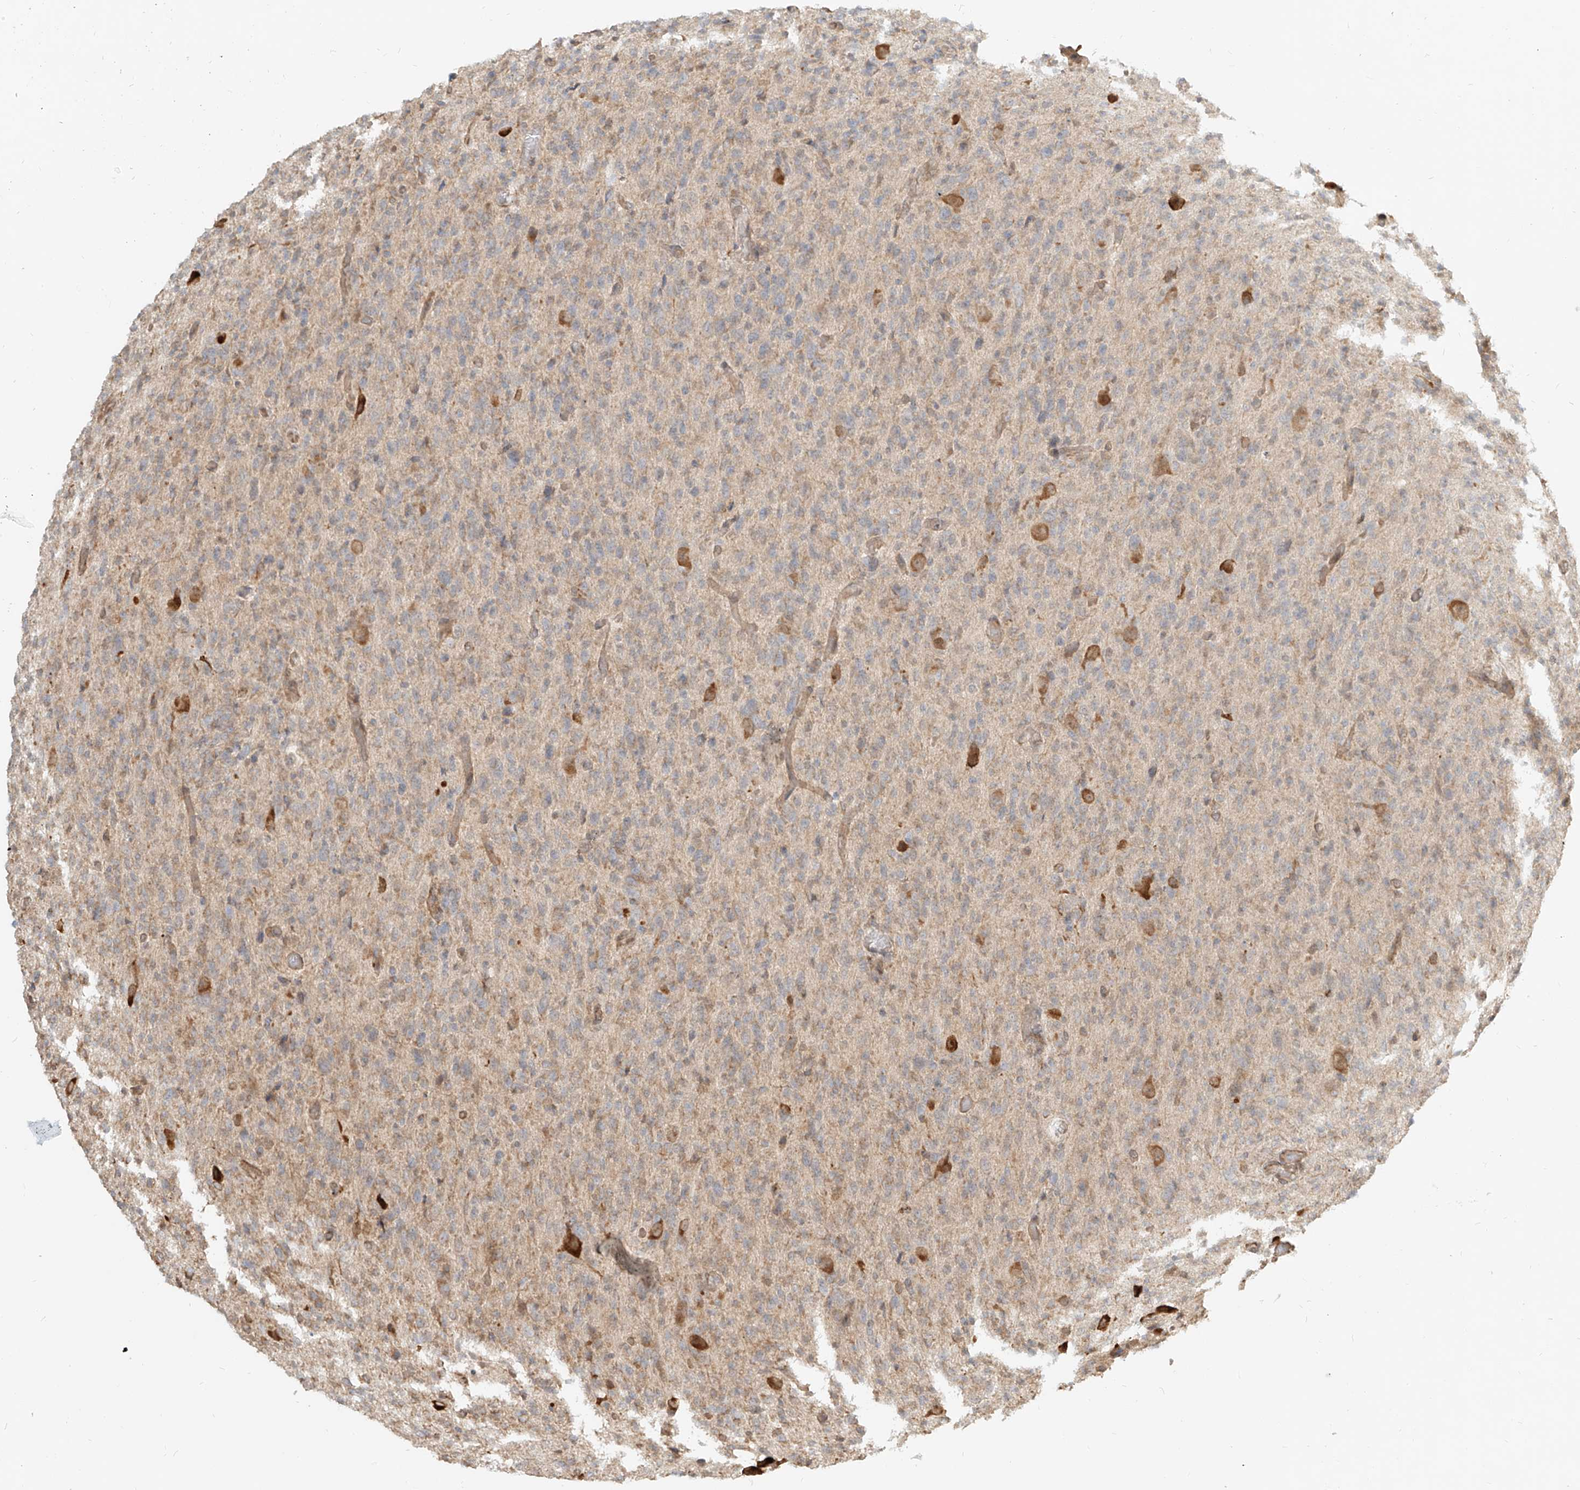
{"staining": {"intensity": "negative", "quantity": "none", "location": "none"}, "tissue": "glioma", "cell_type": "Tumor cells", "image_type": "cancer", "snomed": [{"axis": "morphology", "description": "Glioma, malignant, High grade"}, {"axis": "topography", "description": "Brain"}], "caption": "A high-resolution image shows immunohistochemistry staining of malignant high-grade glioma, which exhibits no significant positivity in tumor cells. (Stains: DAB immunohistochemistry with hematoxylin counter stain, Microscopy: brightfield microscopy at high magnification).", "gene": "UBE2K", "patient": {"sex": "female", "age": 57}}